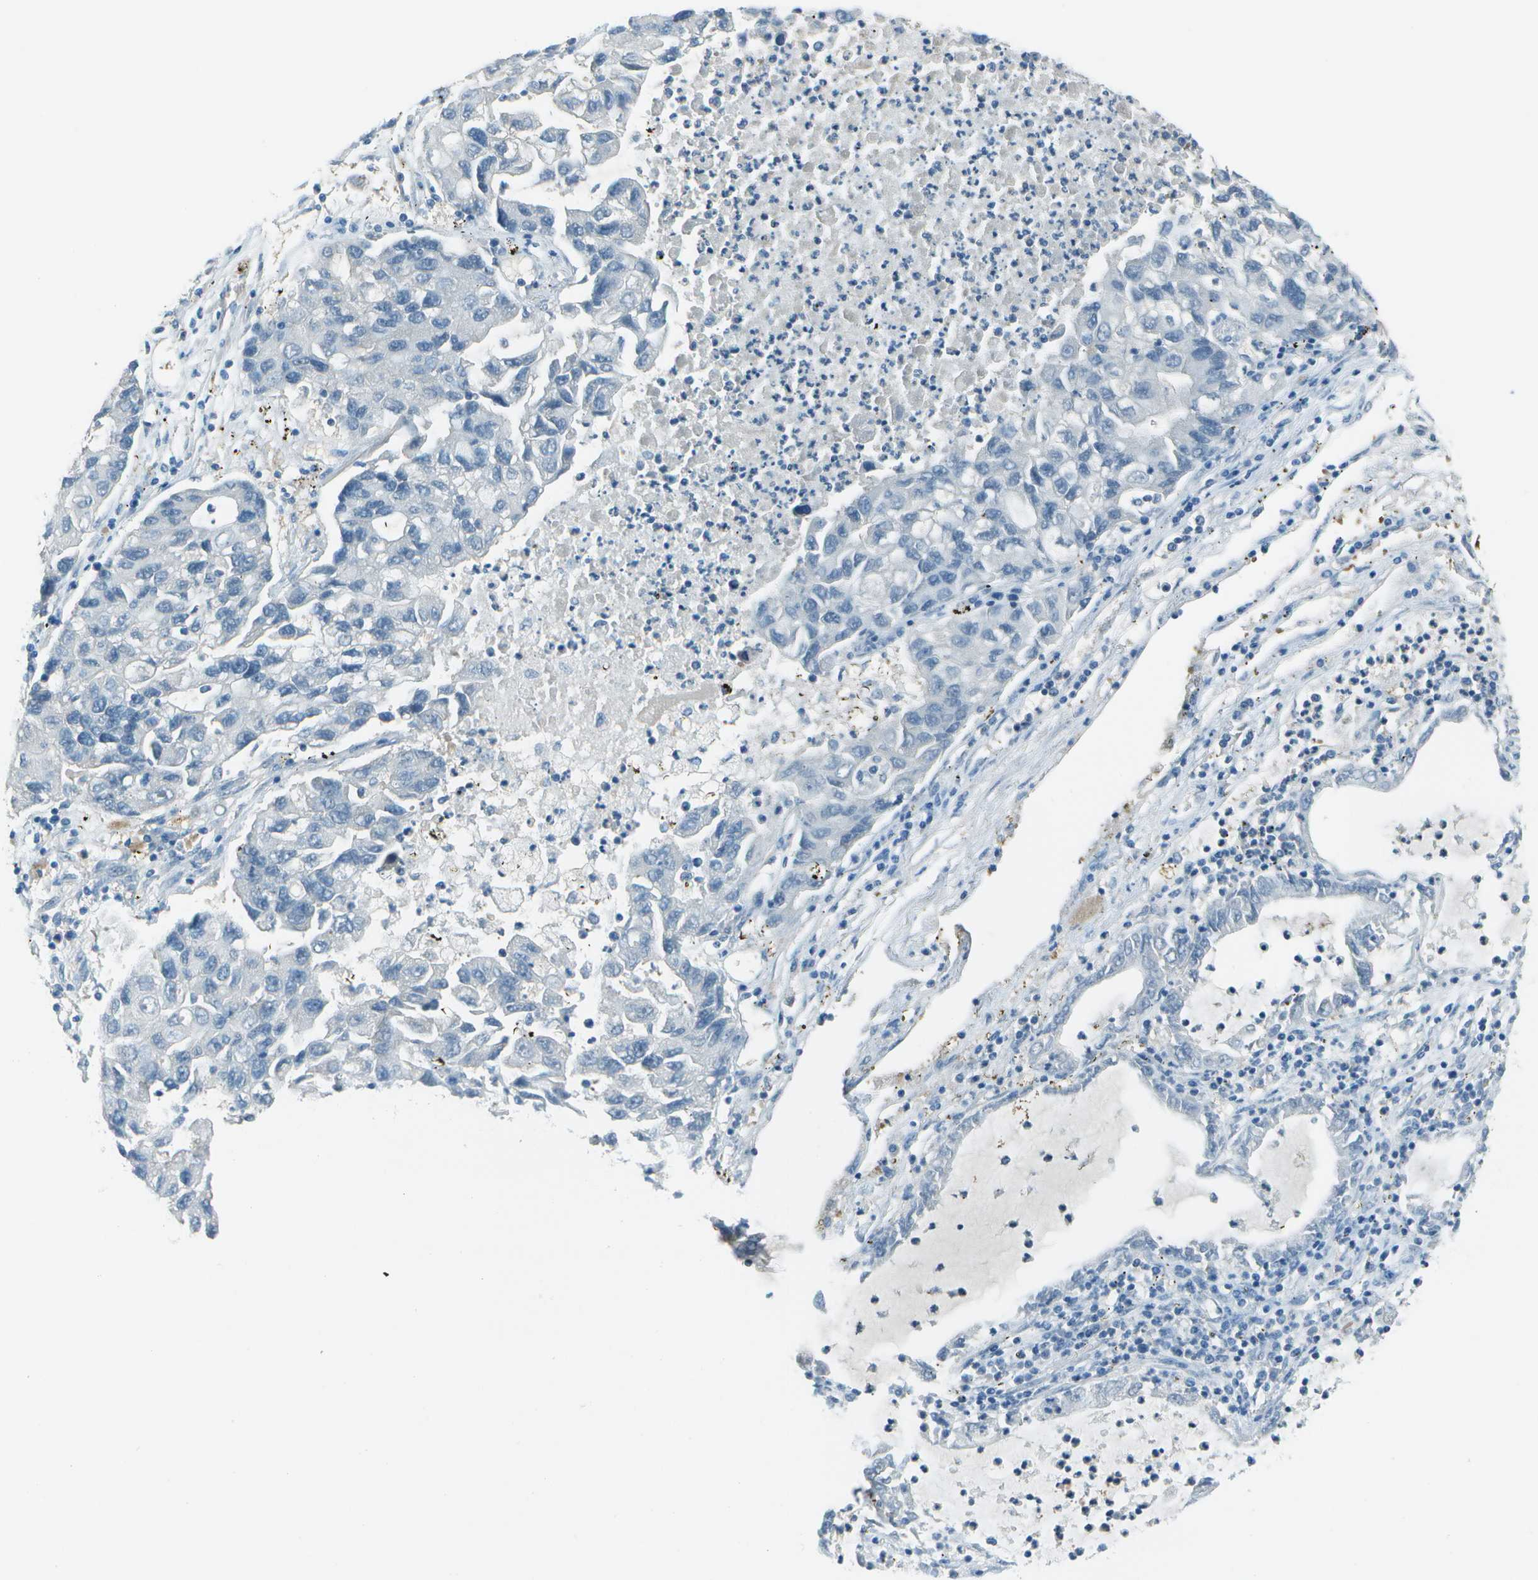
{"staining": {"intensity": "negative", "quantity": "none", "location": "none"}, "tissue": "lung cancer", "cell_type": "Tumor cells", "image_type": "cancer", "snomed": [{"axis": "morphology", "description": "Adenocarcinoma, NOS"}, {"axis": "topography", "description": "Lung"}], "caption": "Histopathology image shows no significant protein staining in tumor cells of lung cancer (adenocarcinoma).", "gene": "ASL", "patient": {"sex": "female", "age": 51}}